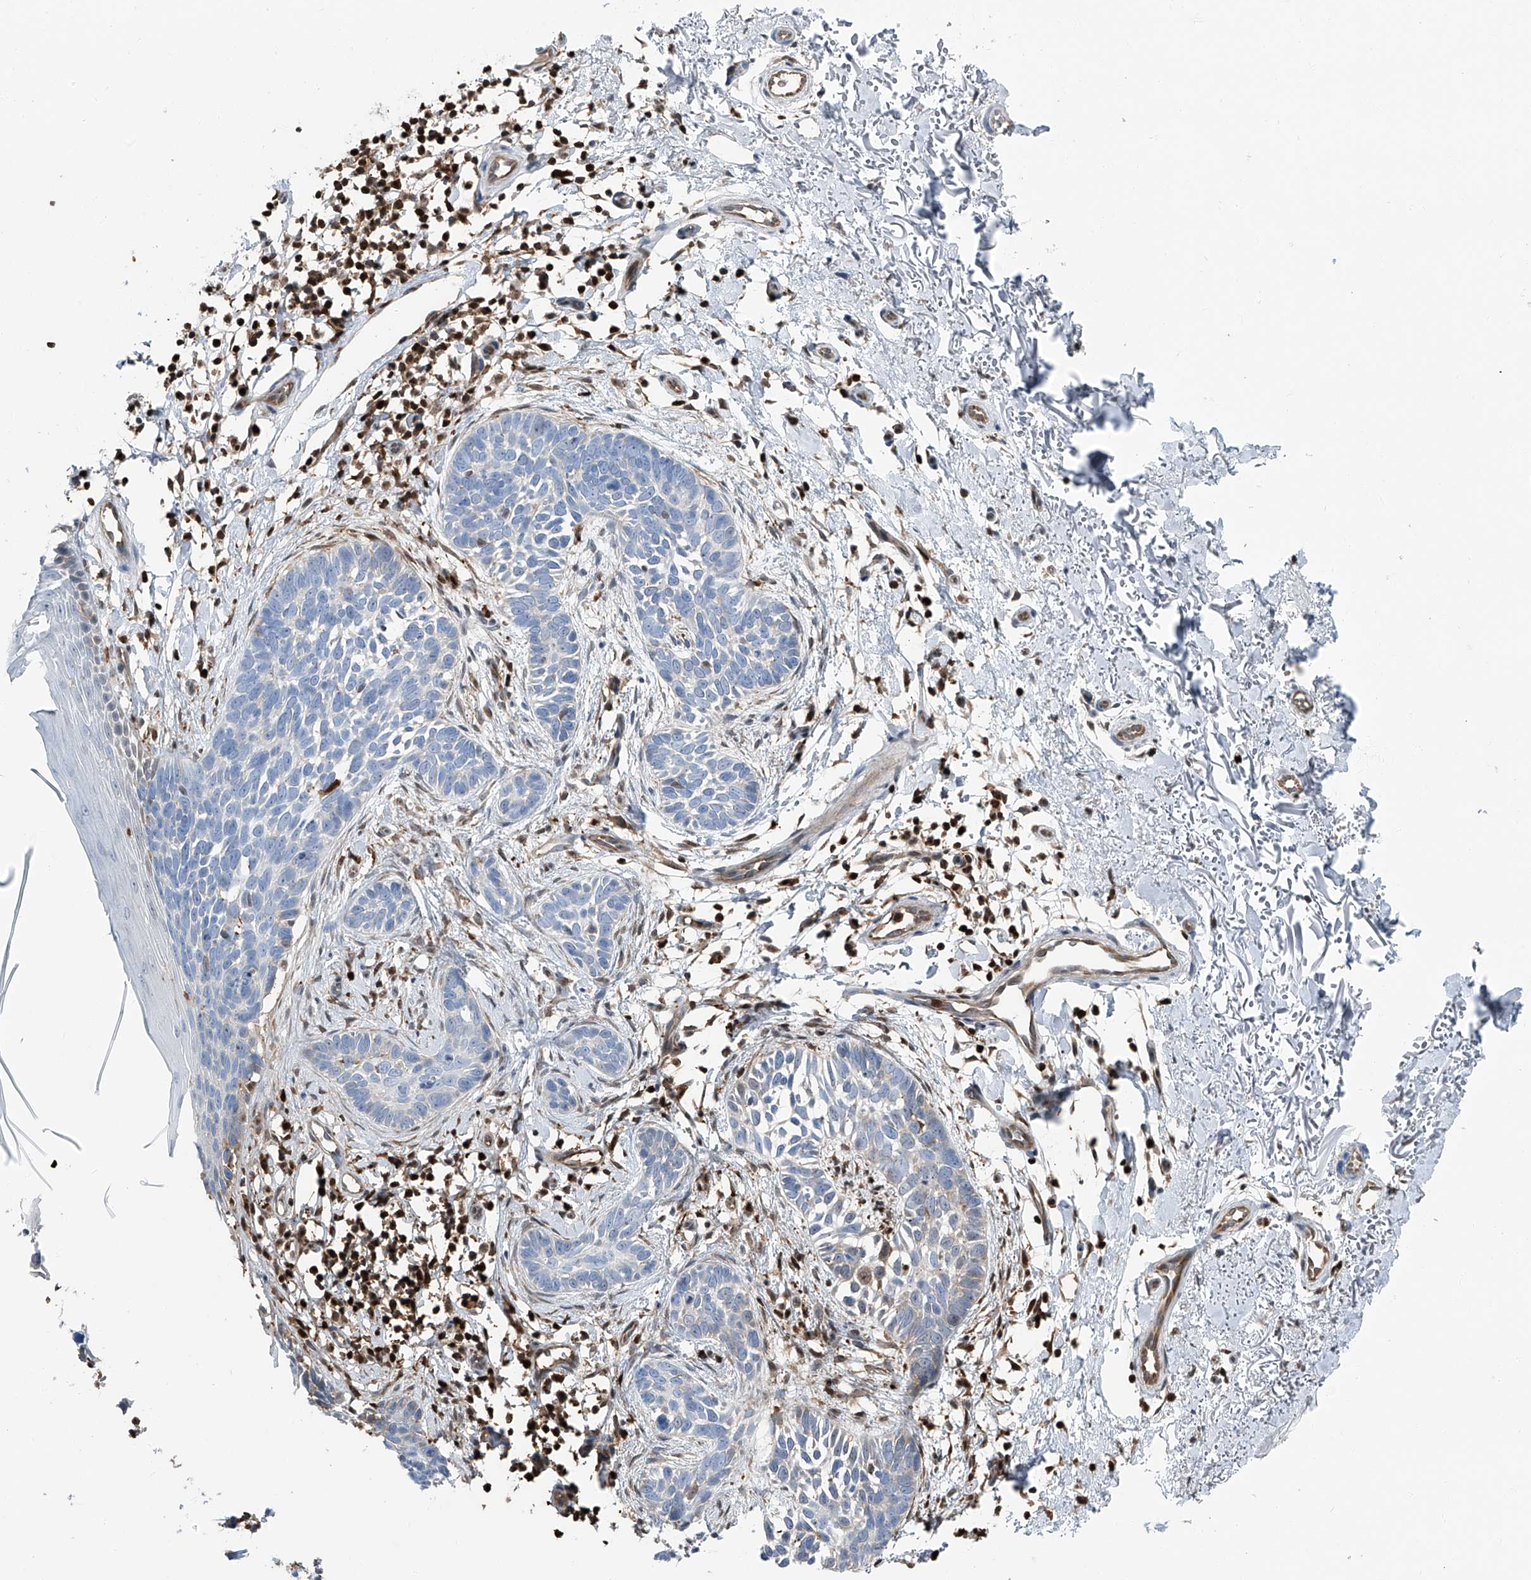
{"staining": {"intensity": "negative", "quantity": "none", "location": "none"}, "tissue": "skin cancer", "cell_type": "Tumor cells", "image_type": "cancer", "snomed": [{"axis": "morphology", "description": "Normal tissue, NOS"}, {"axis": "morphology", "description": "Basal cell carcinoma"}, {"axis": "topography", "description": "Skin"}], "caption": "Tumor cells show no significant expression in skin basal cell carcinoma. (DAB IHC with hematoxylin counter stain).", "gene": "PSMB10", "patient": {"sex": "male", "age": 77}}